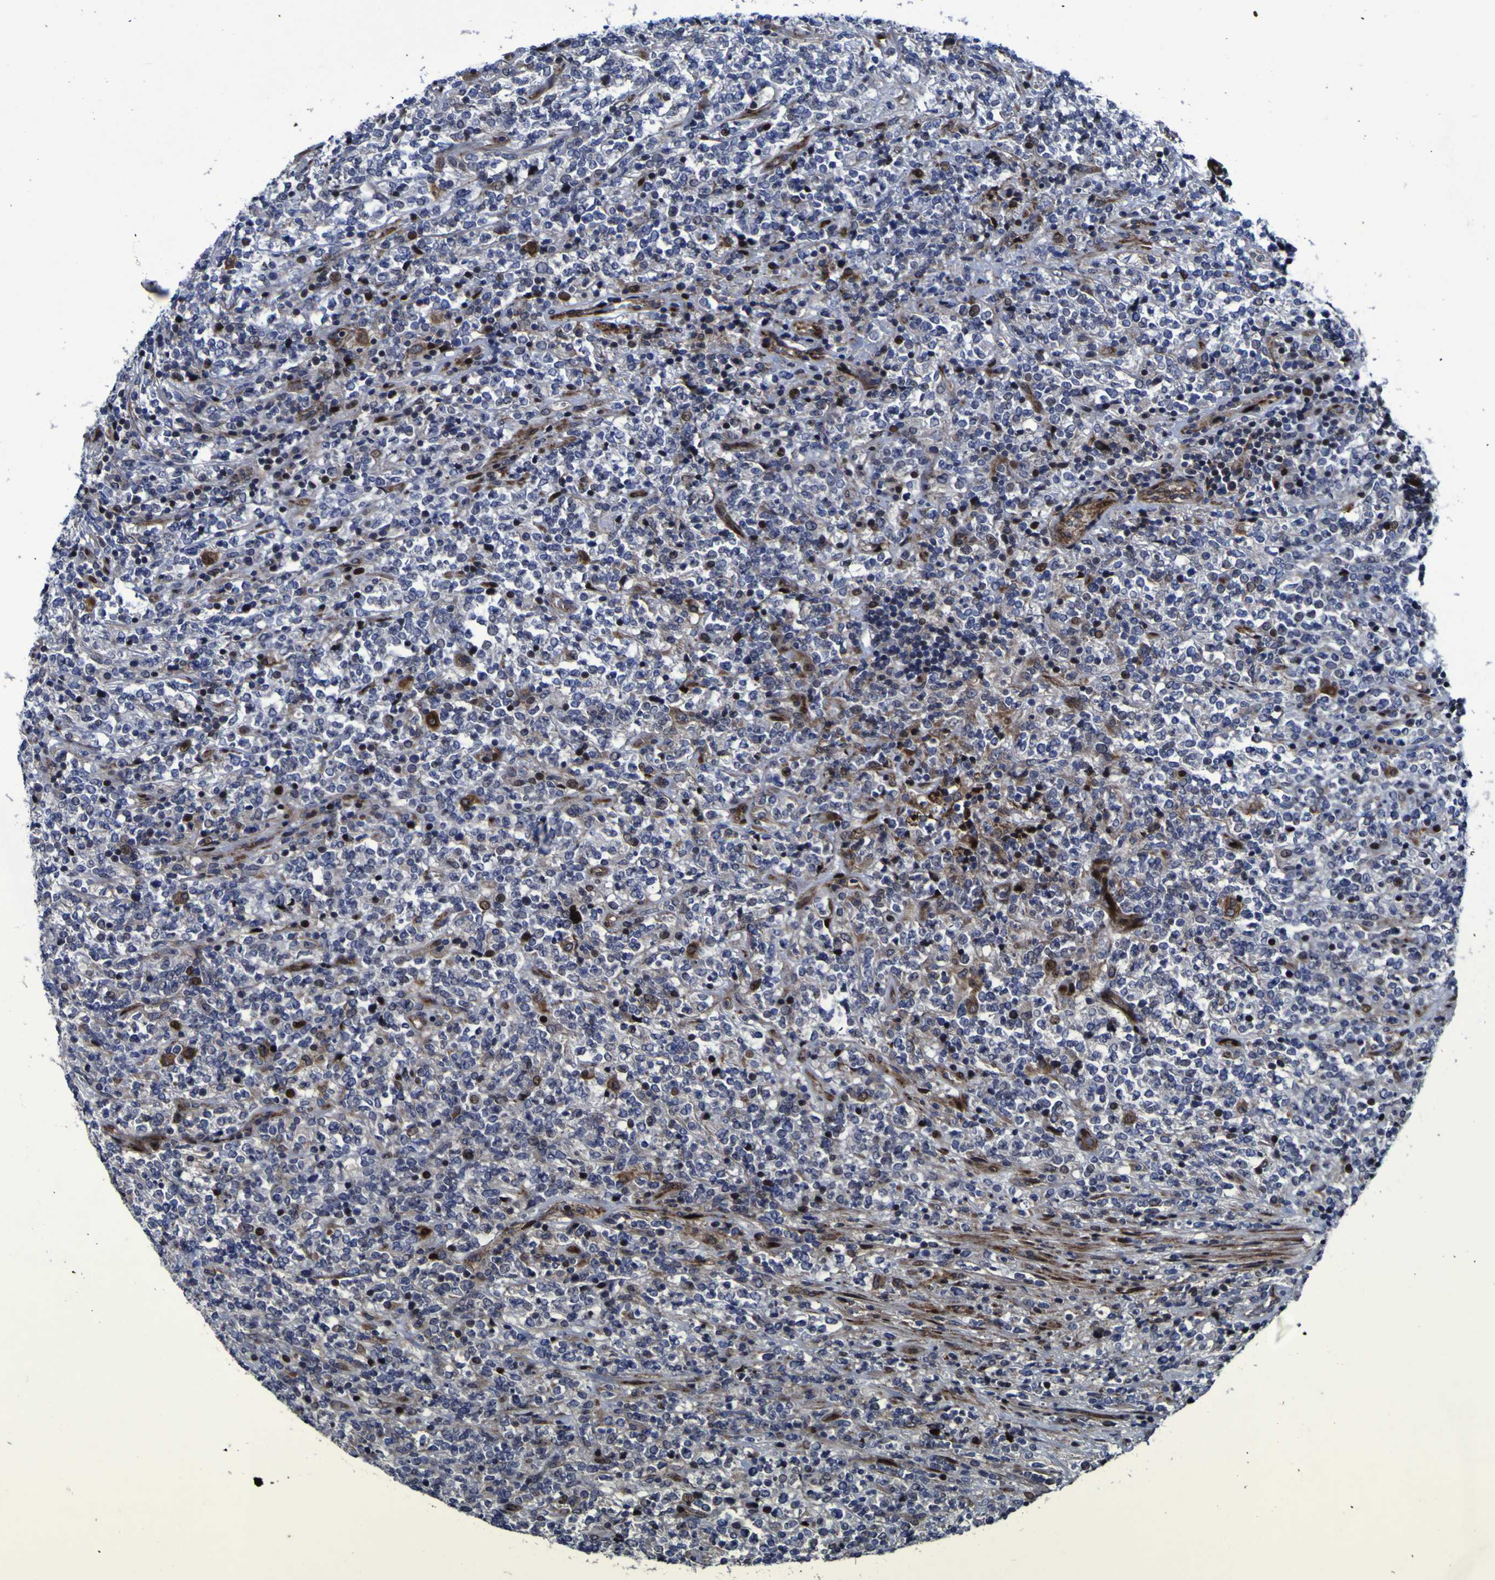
{"staining": {"intensity": "moderate", "quantity": "<25%", "location": "cytoplasmic/membranous,nuclear"}, "tissue": "lymphoma", "cell_type": "Tumor cells", "image_type": "cancer", "snomed": [{"axis": "morphology", "description": "Malignant lymphoma, non-Hodgkin's type, High grade"}, {"axis": "topography", "description": "Soft tissue"}], "caption": "Protein staining of lymphoma tissue displays moderate cytoplasmic/membranous and nuclear staining in approximately <25% of tumor cells. (DAB (3,3'-diaminobenzidine) IHC with brightfield microscopy, high magnification).", "gene": "MGLL", "patient": {"sex": "male", "age": 18}}